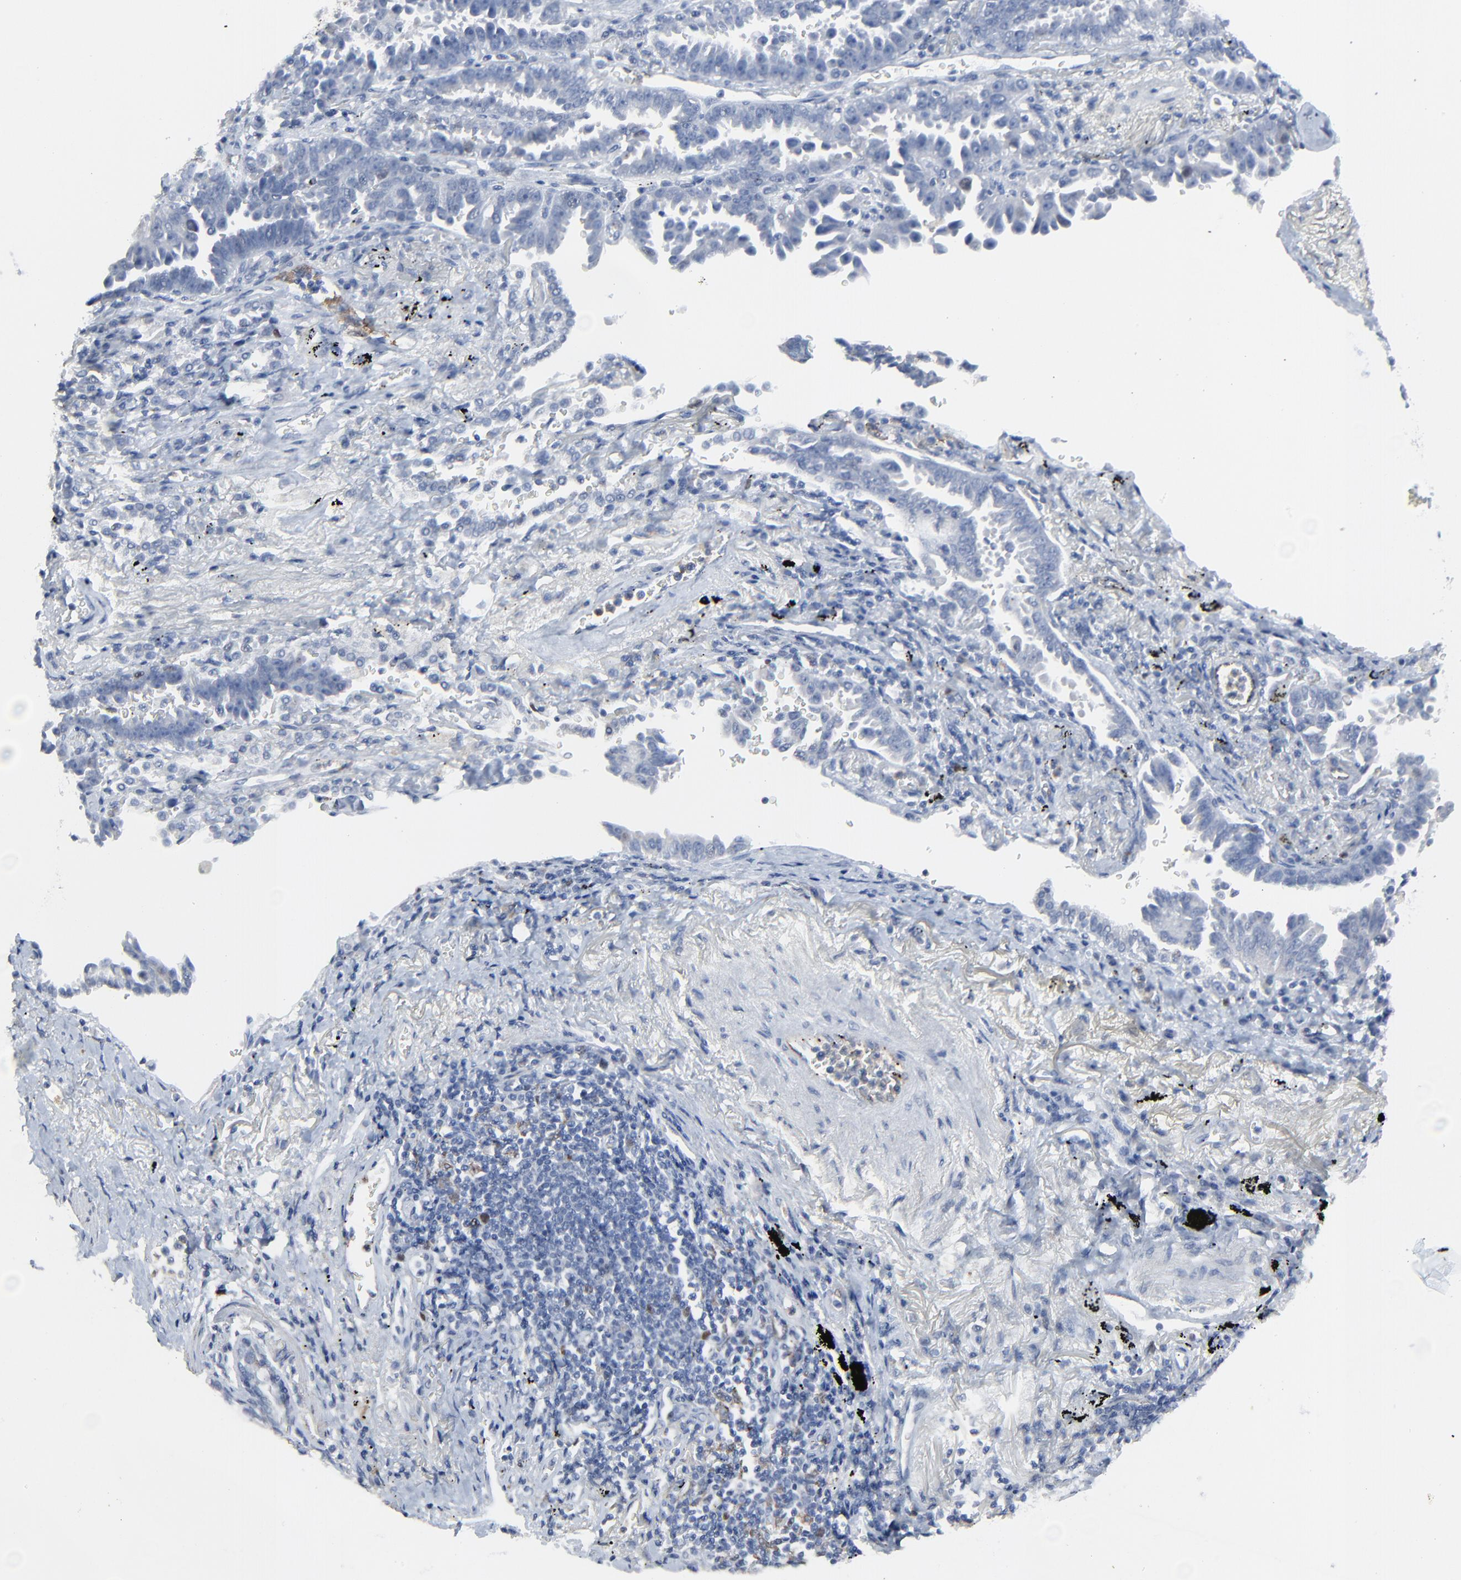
{"staining": {"intensity": "negative", "quantity": "none", "location": "none"}, "tissue": "lung cancer", "cell_type": "Tumor cells", "image_type": "cancer", "snomed": [{"axis": "morphology", "description": "Adenocarcinoma, NOS"}, {"axis": "topography", "description": "Lung"}], "caption": "Immunohistochemistry photomicrograph of neoplastic tissue: human adenocarcinoma (lung) stained with DAB (3,3'-diaminobenzidine) displays no significant protein expression in tumor cells. The staining was performed using DAB to visualize the protein expression in brown, while the nuclei were stained in blue with hematoxylin (Magnification: 20x).", "gene": "BIRC3", "patient": {"sex": "female", "age": 64}}